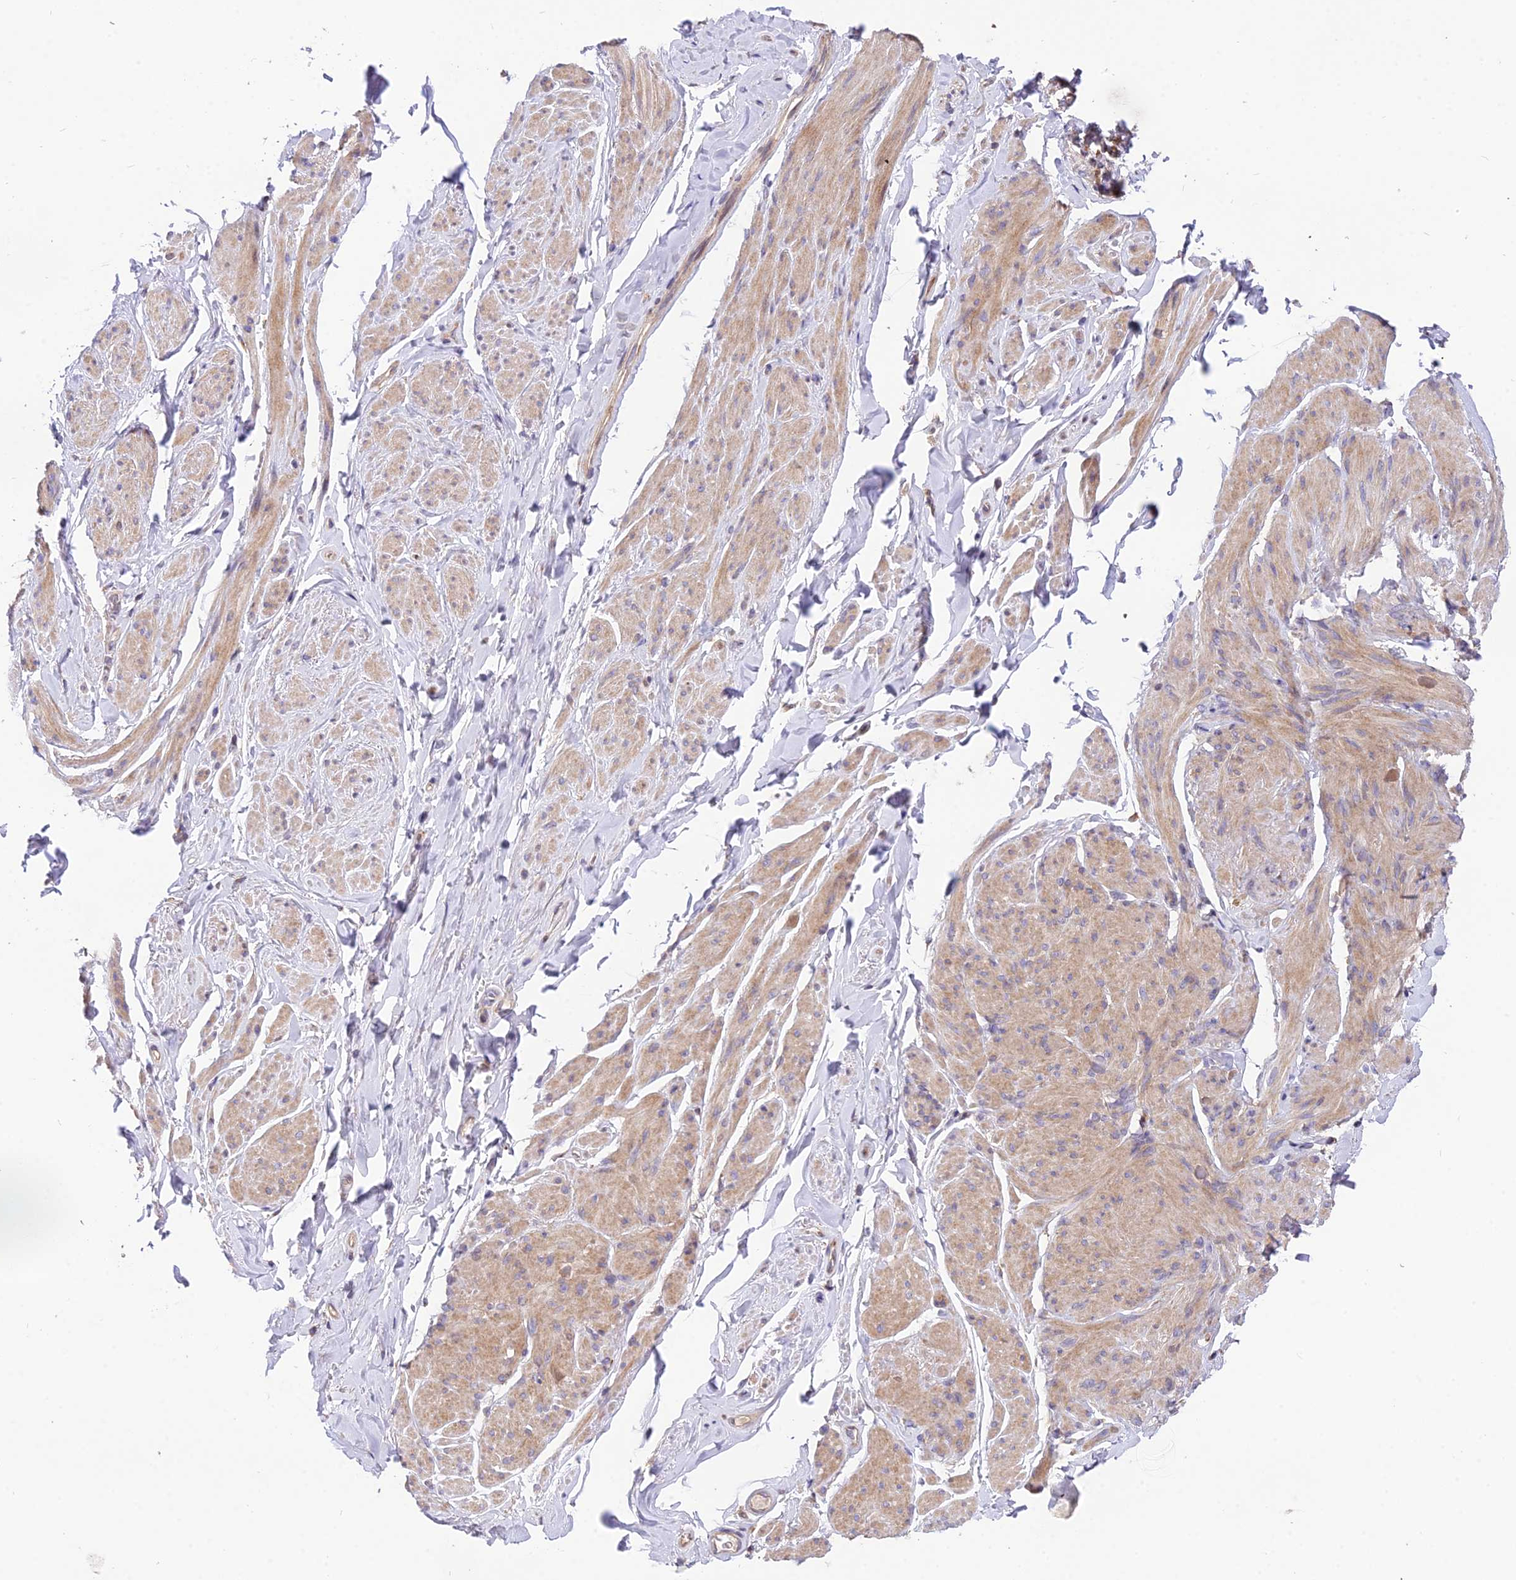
{"staining": {"intensity": "moderate", "quantity": "25%-75%", "location": "cytoplasmic/membranous"}, "tissue": "smooth muscle", "cell_type": "Smooth muscle cells", "image_type": "normal", "snomed": [{"axis": "morphology", "description": "Normal tissue, NOS"}, {"axis": "topography", "description": "Smooth muscle"}, {"axis": "topography", "description": "Peripheral nerve tissue"}], "caption": "Smooth muscle stained with a brown dye shows moderate cytoplasmic/membranous positive positivity in approximately 25%-75% of smooth muscle cells.", "gene": "ROCK1", "patient": {"sex": "male", "age": 69}}